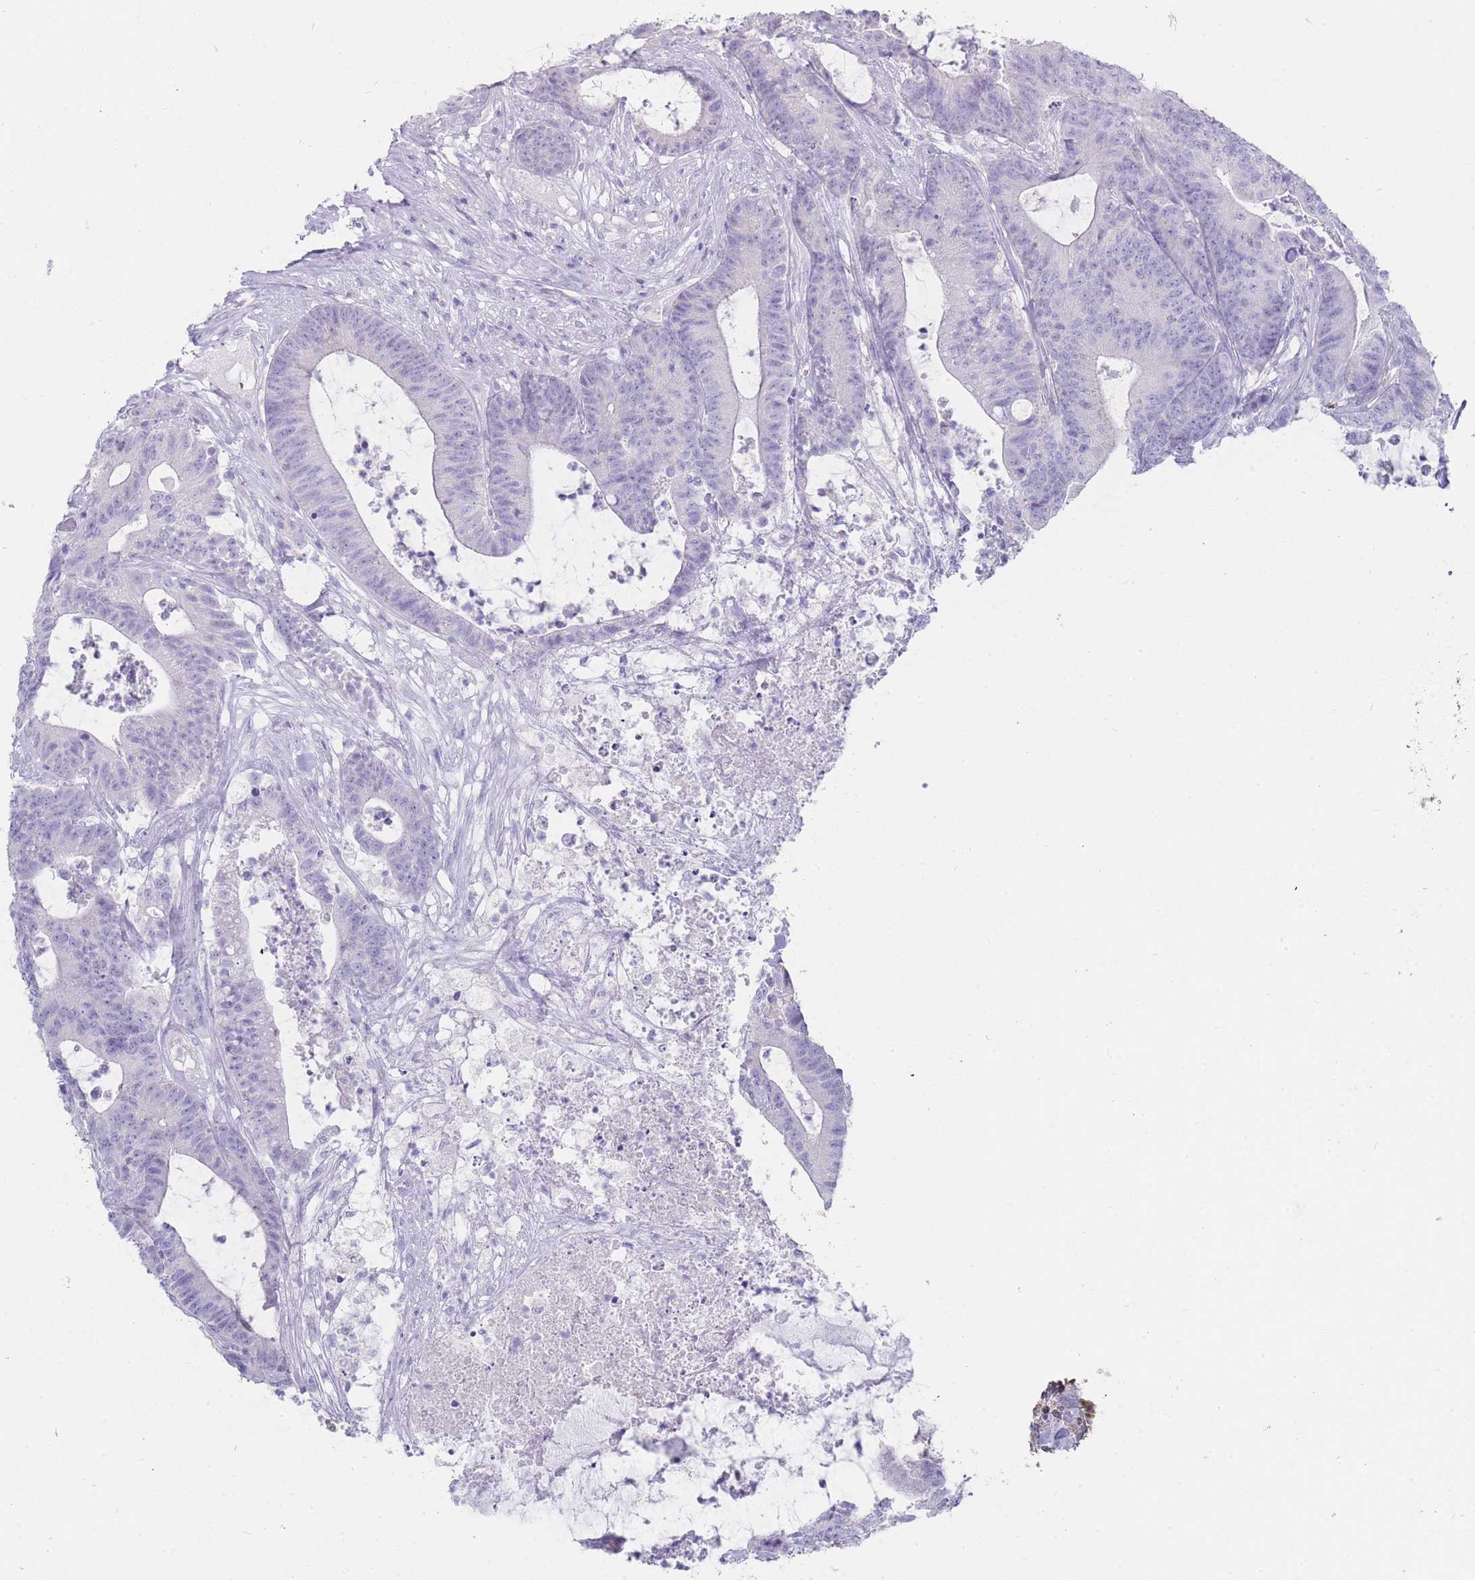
{"staining": {"intensity": "negative", "quantity": "none", "location": "none"}, "tissue": "colorectal cancer", "cell_type": "Tumor cells", "image_type": "cancer", "snomed": [{"axis": "morphology", "description": "Adenocarcinoma, NOS"}, {"axis": "topography", "description": "Colon"}], "caption": "Tumor cells are negative for brown protein staining in colorectal adenocarcinoma. (DAB (3,3'-diaminobenzidine) immunohistochemistry visualized using brightfield microscopy, high magnification).", "gene": "HBG2", "patient": {"sex": "female", "age": 84}}